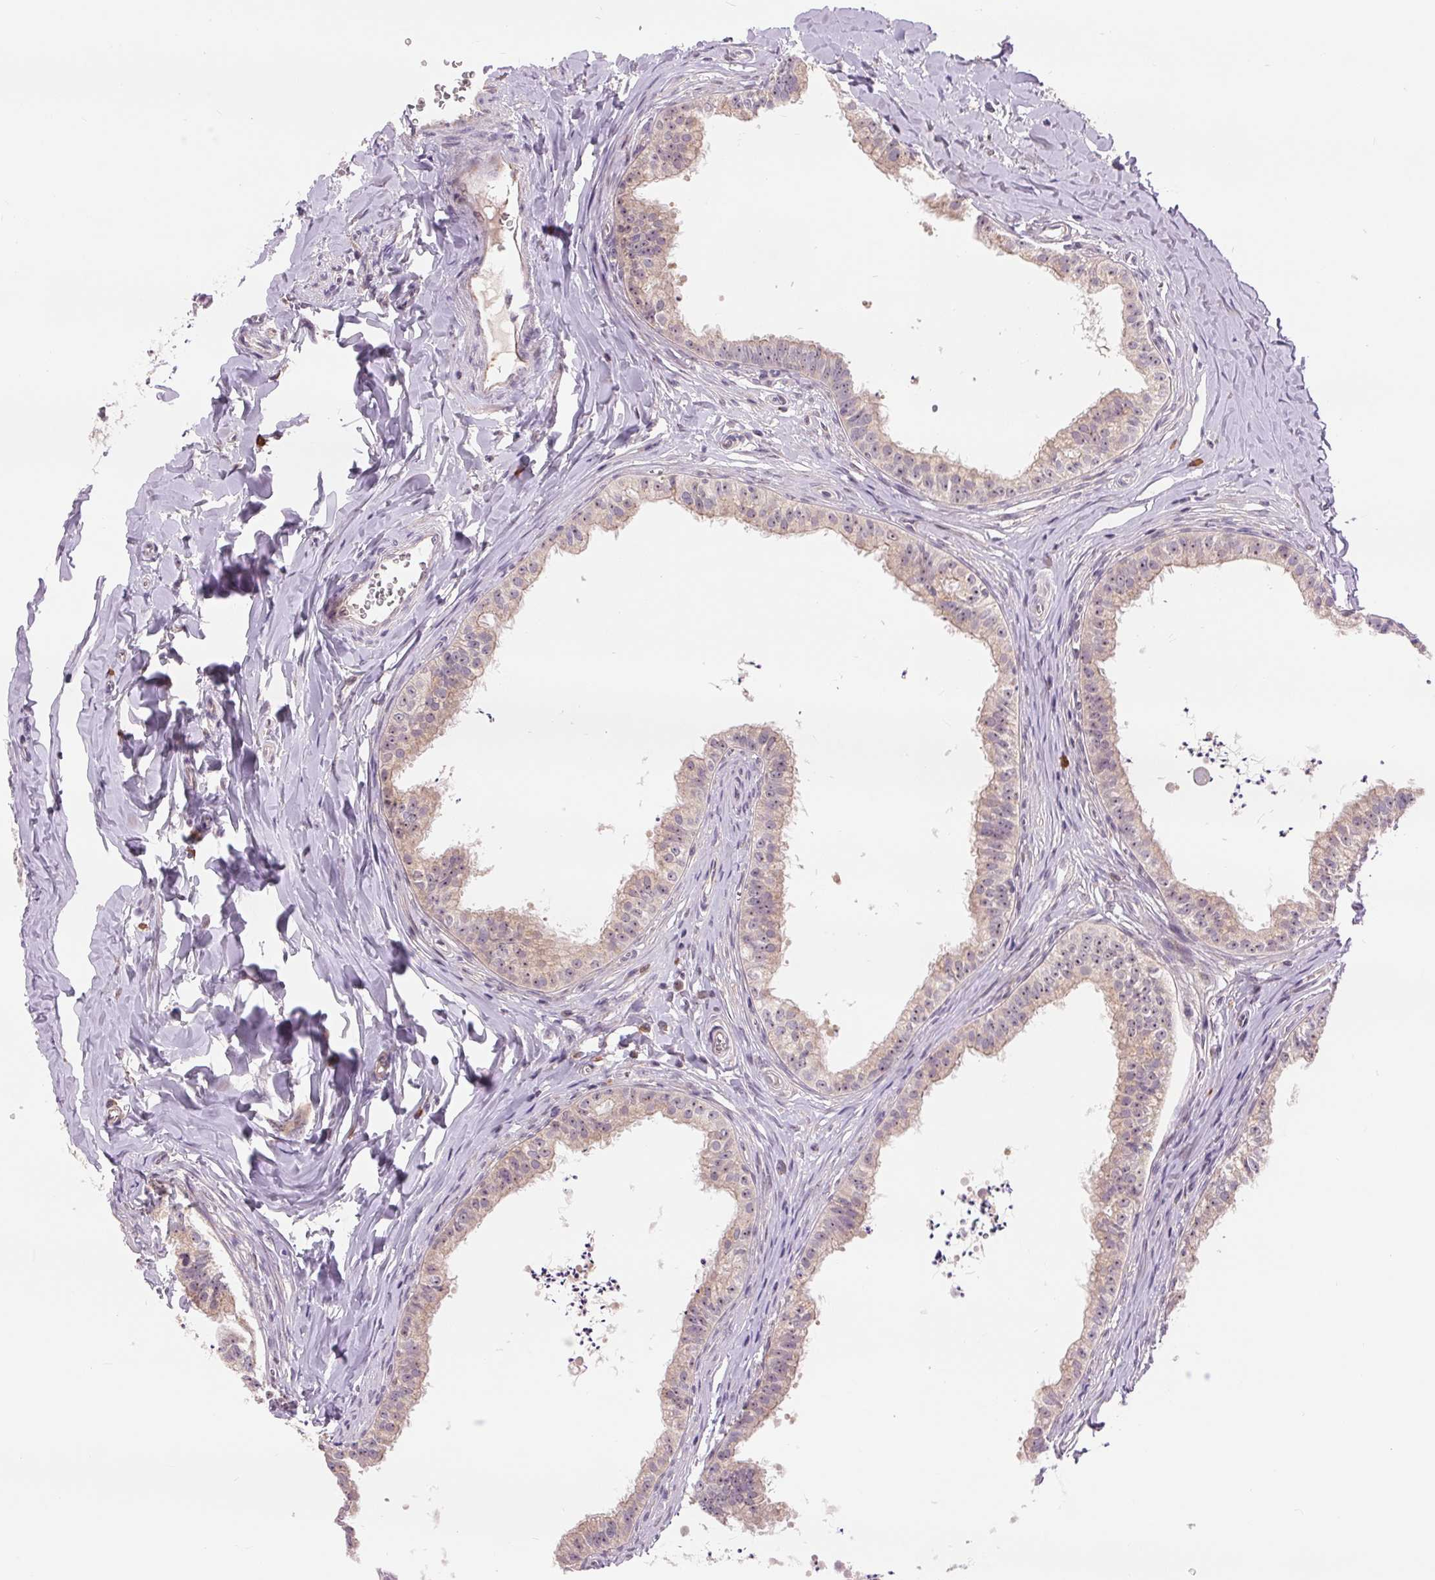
{"staining": {"intensity": "negative", "quantity": "none", "location": "none"}, "tissue": "epididymis", "cell_type": "Glandular cells", "image_type": "normal", "snomed": [{"axis": "morphology", "description": "Normal tissue, NOS"}, {"axis": "topography", "description": "Epididymis"}], "caption": "Immunohistochemical staining of unremarkable human epididymis exhibits no significant expression in glandular cells.", "gene": "RANBP3L", "patient": {"sex": "male", "age": 24}}